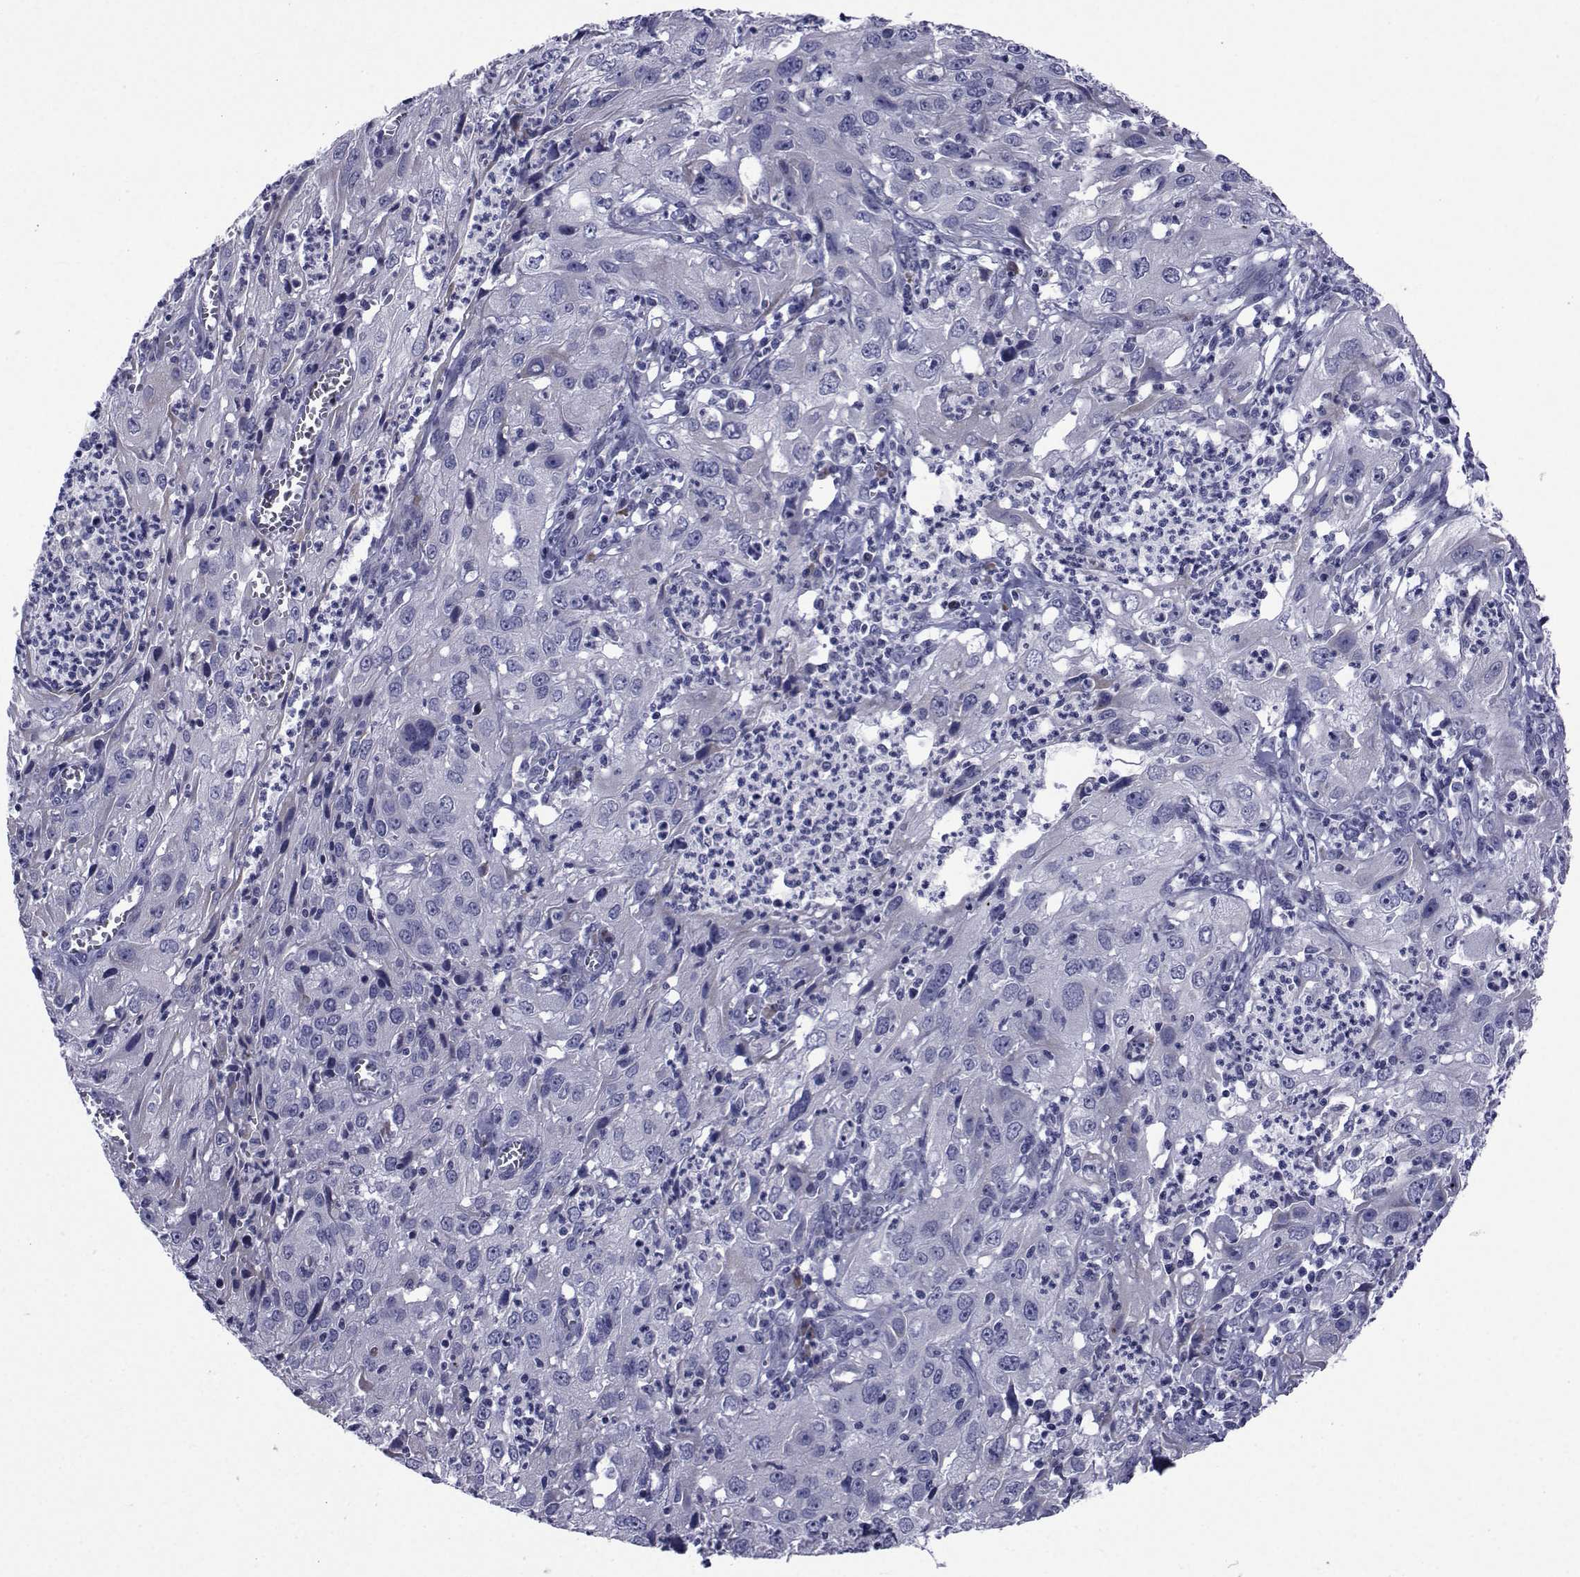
{"staining": {"intensity": "weak", "quantity": "<25%", "location": "cytoplasmic/membranous"}, "tissue": "cervical cancer", "cell_type": "Tumor cells", "image_type": "cancer", "snomed": [{"axis": "morphology", "description": "Squamous cell carcinoma, NOS"}, {"axis": "topography", "description": "Cervix"}], "caption": "This is an immunohistochemistry photomicrograph of cervical cancer. There is no positivity in tumor cells.", "gene": "ROPN1", "patient": {"sex": "female", "age": 32}}